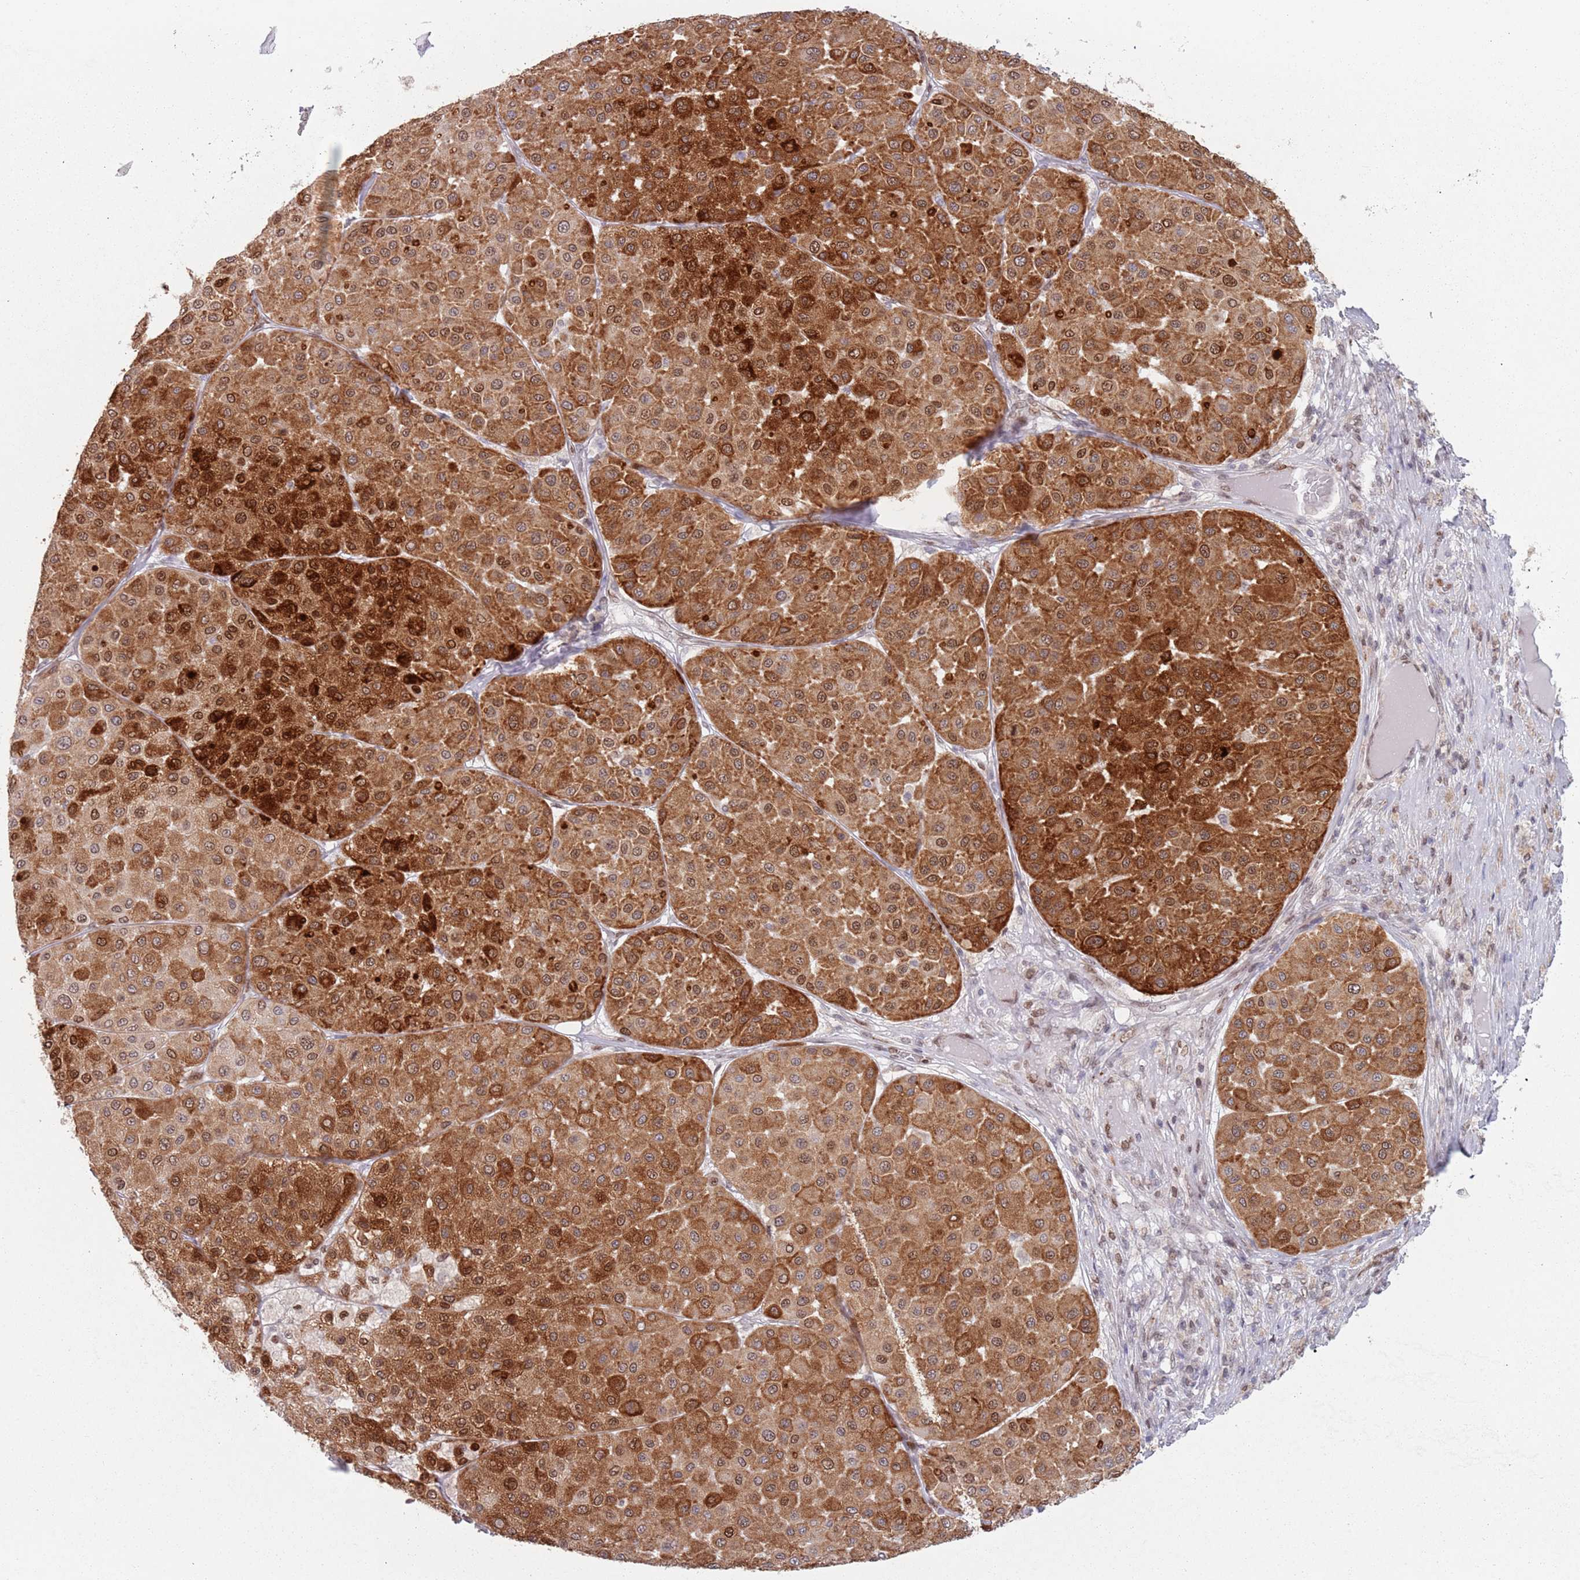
{"staining": {"intensity": "strong", "quantity": ">75%", "location": "cytoplasmic/membranous,nuclear"}, "tissue": "melanoma", "cell_type": "Tumor cells", "image_type": "cancer", "snomed": [{"axis": "morphology", "description": "Malignant melanoma, Metastatic site"}, {"axis": "topography", "description": "Smooth muscle"}], "caption": "Immunohistochemistry staining of melanoma, which shows high levels of strong cytoplasmic/membranous and nuclear staining in about >75% of tumor cells indicating strong cytoplasmic/membranous and nuclear protein staining. The staining was performed using DAB (3,3'-diaminobenzidine) (brown) for protein detection and nuclei were counterstained in hematoxylin (blue).", "gene": "MFSD12", "patient": {"sex": "male", "age": 41}}